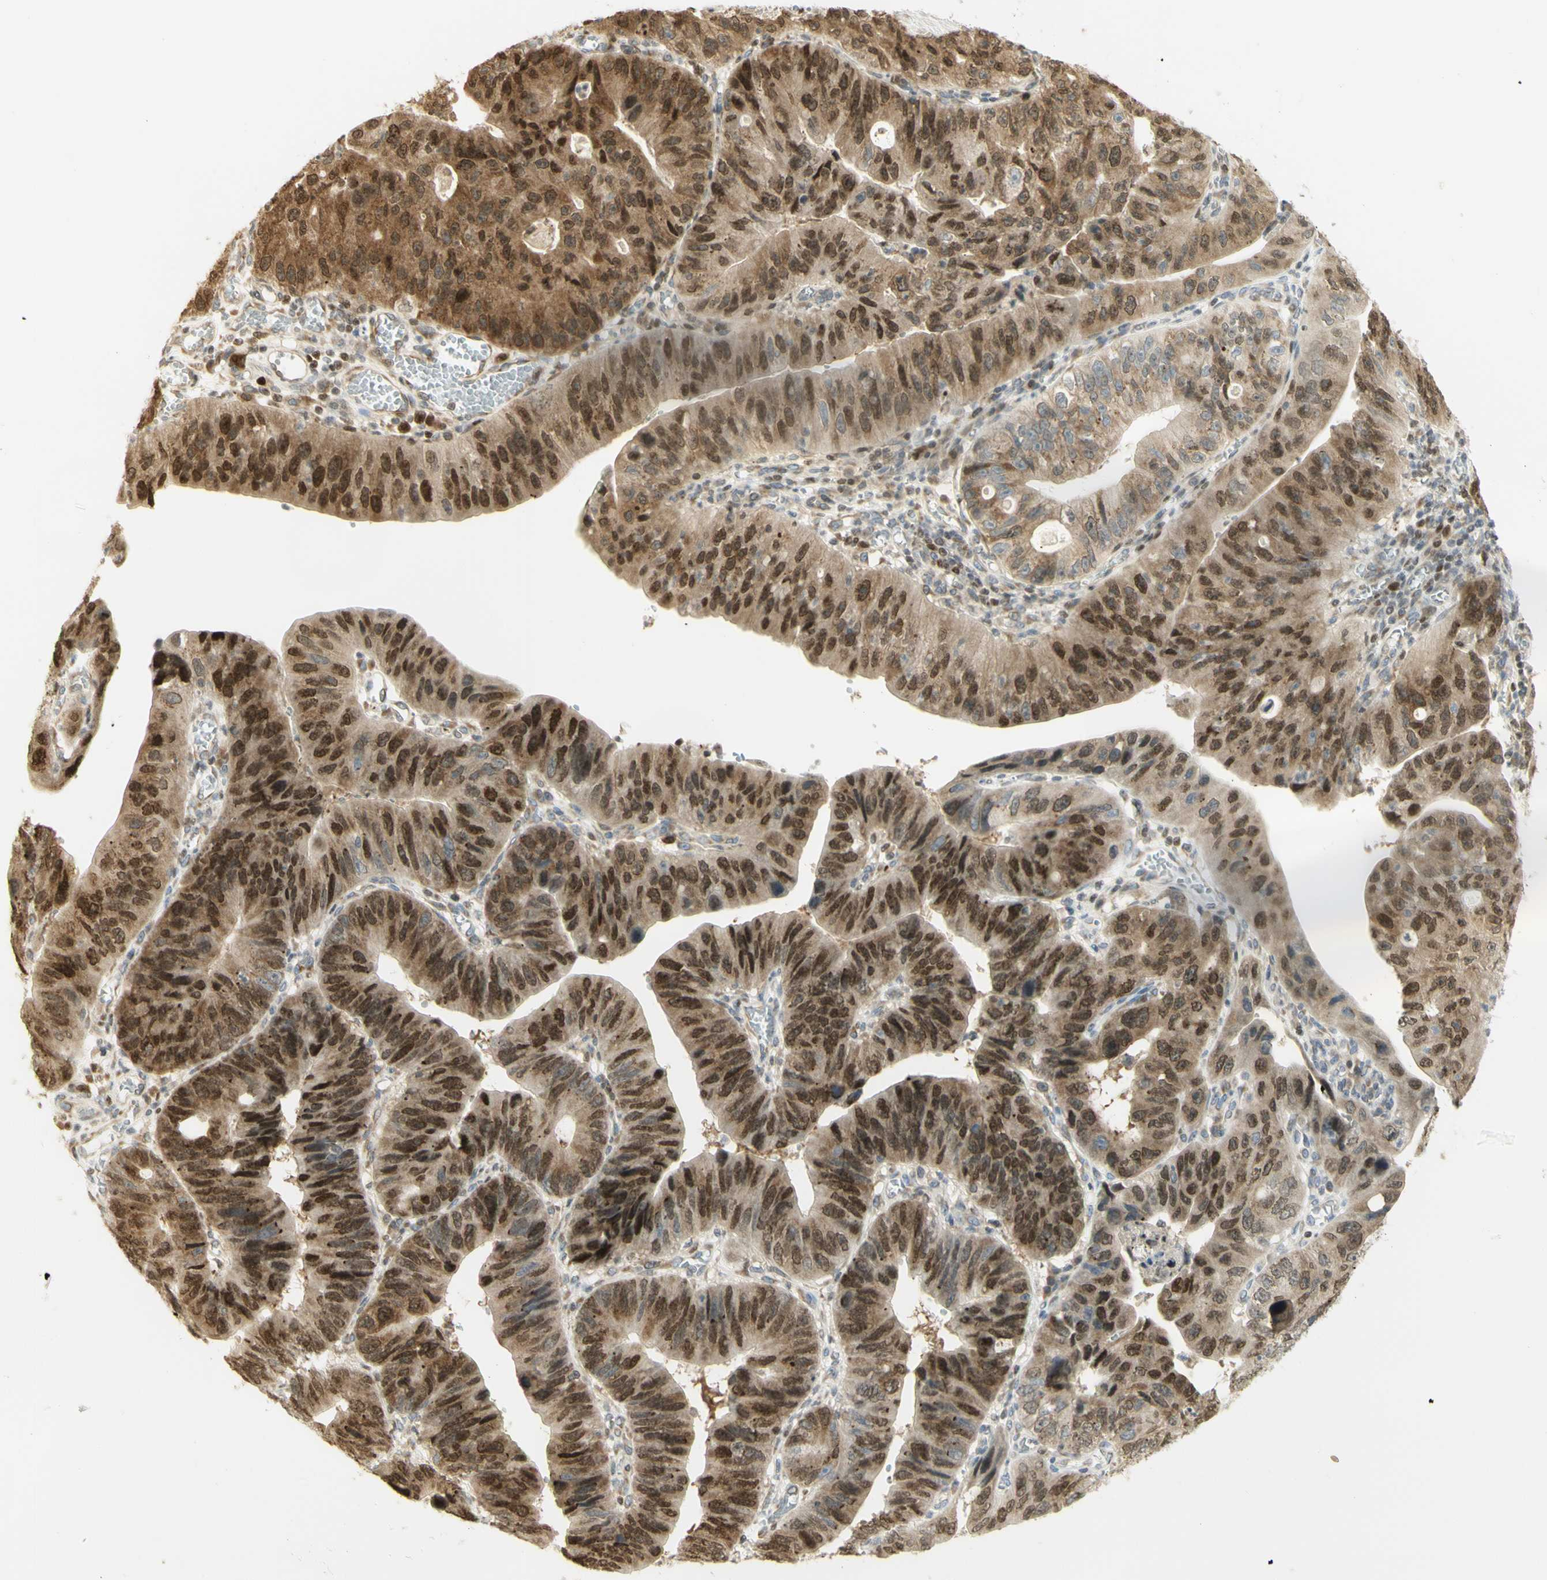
{"staining": {"intensity": "strong", "quantity": ">75%", "location": "cytoplasmic/membranous,nuclear"}, "tissue": "stomach cancer", "cell_type": "Tumor cells", "image_type": "cancer", "snomed": [{"axis": "morphology", "description": "Adenocarcinoma, NOS"}, {"axis": "topography", "description": "Stomach"}], "caption": "Immunohistochemical staining of stomach cancer exhibits strong cytoplasmic/membranous and nuclear protein expression in approximately >75% of tumor cells.", "gene": "KIF11", "patient": {"sex": "male", "age": 59}}